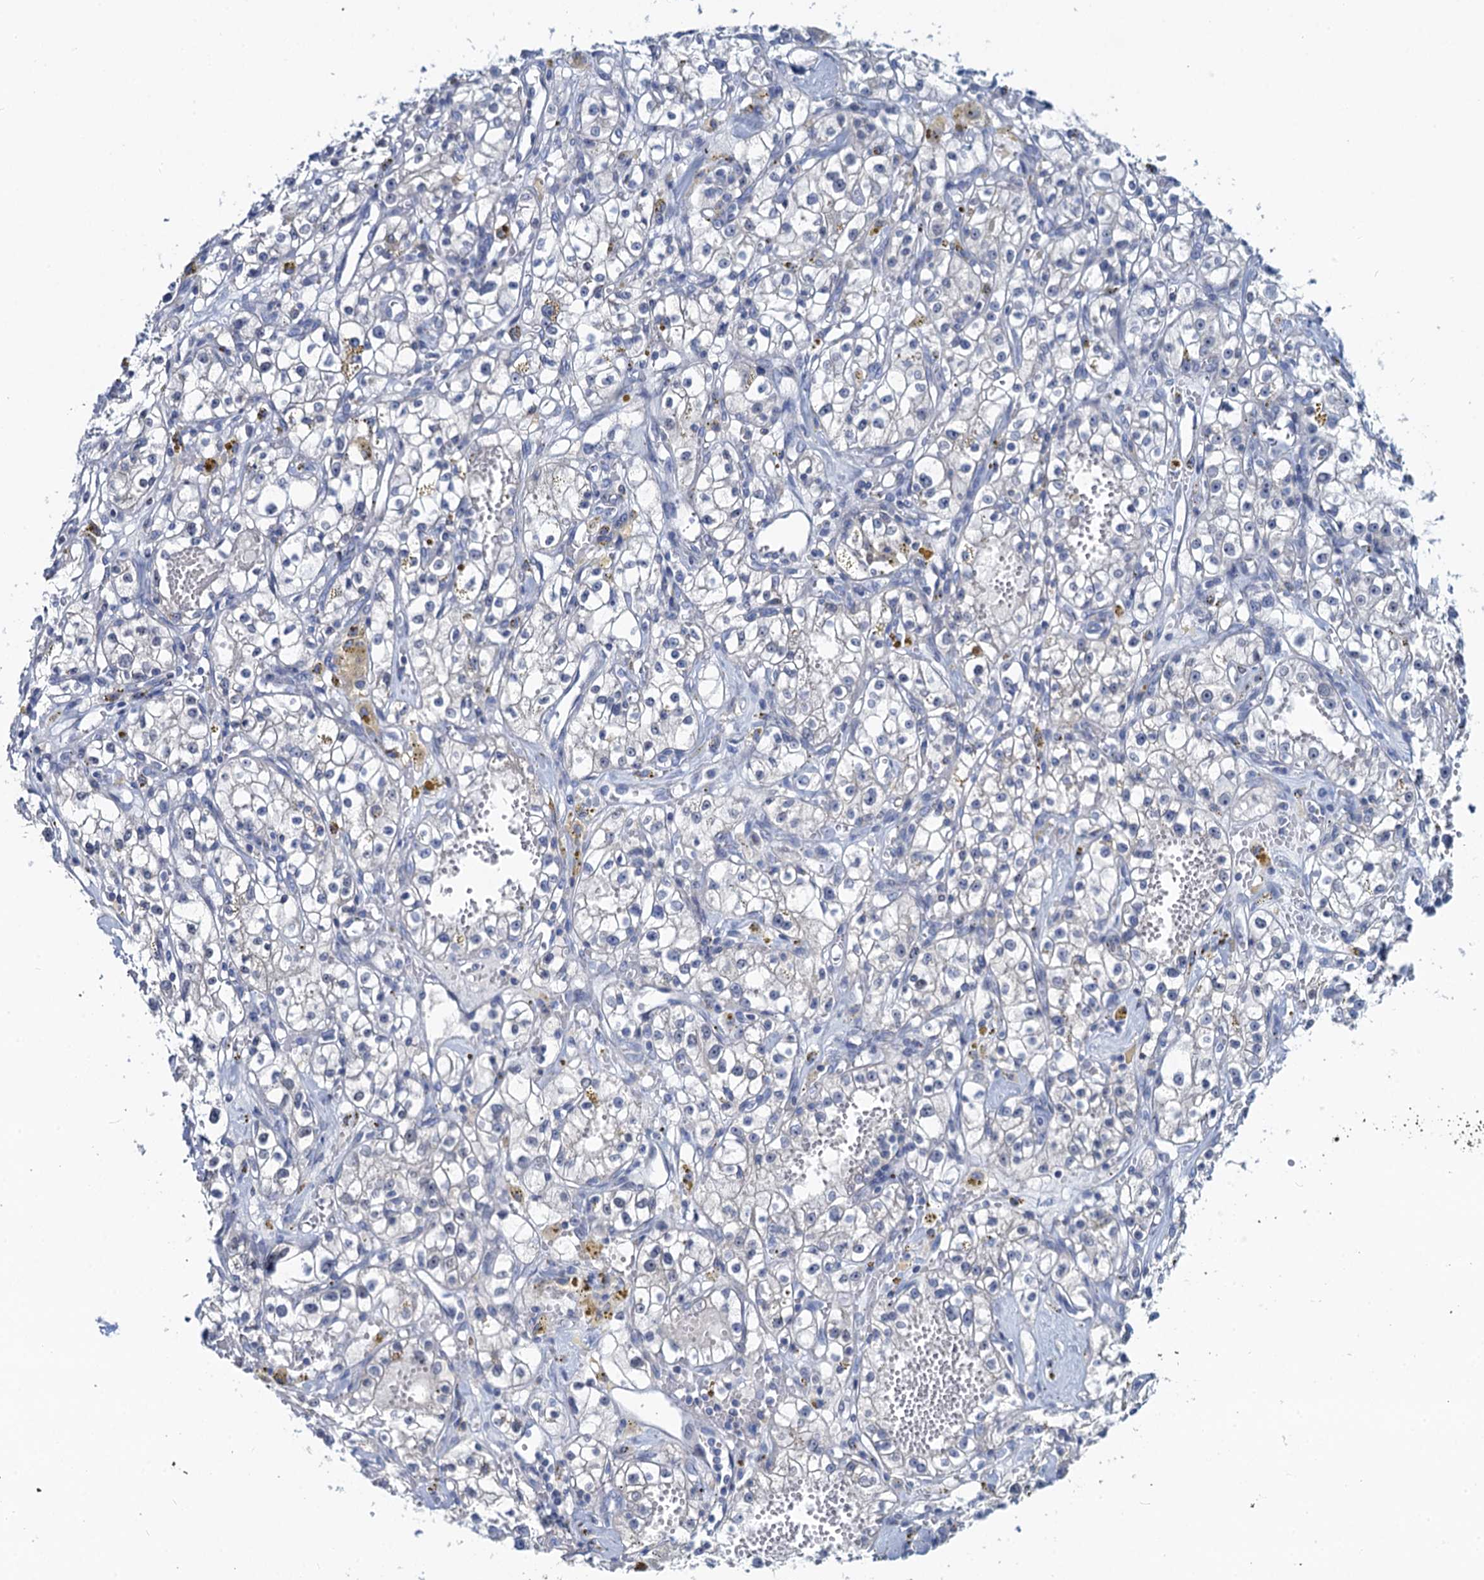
{"staining": {"intensity": "negative", "quantity": "none", "location": "none"}, "tissue": "renal cancer", "cell_type": "Tumor cells", "image_type": "cancer", "snomed": [{"axis": "morphology", "description": "Adenocarcinoma, NOS"}, {"axis": "topography", "description": "Kidney"}], "caption": "Immunohistochemistry (IHC) micrograph of human renal cancer stained for a protein (brown), which displays no expression in tumor cells. The staining was performed using DAB (3,3'-diaminobenzidine) to visualize the protein expression in brown, while the nuclei were stained in blue with hematoxylin (Magnification: 20x).", "gene": "TOX3", "patient": {"sex": "male", "age": 56}}